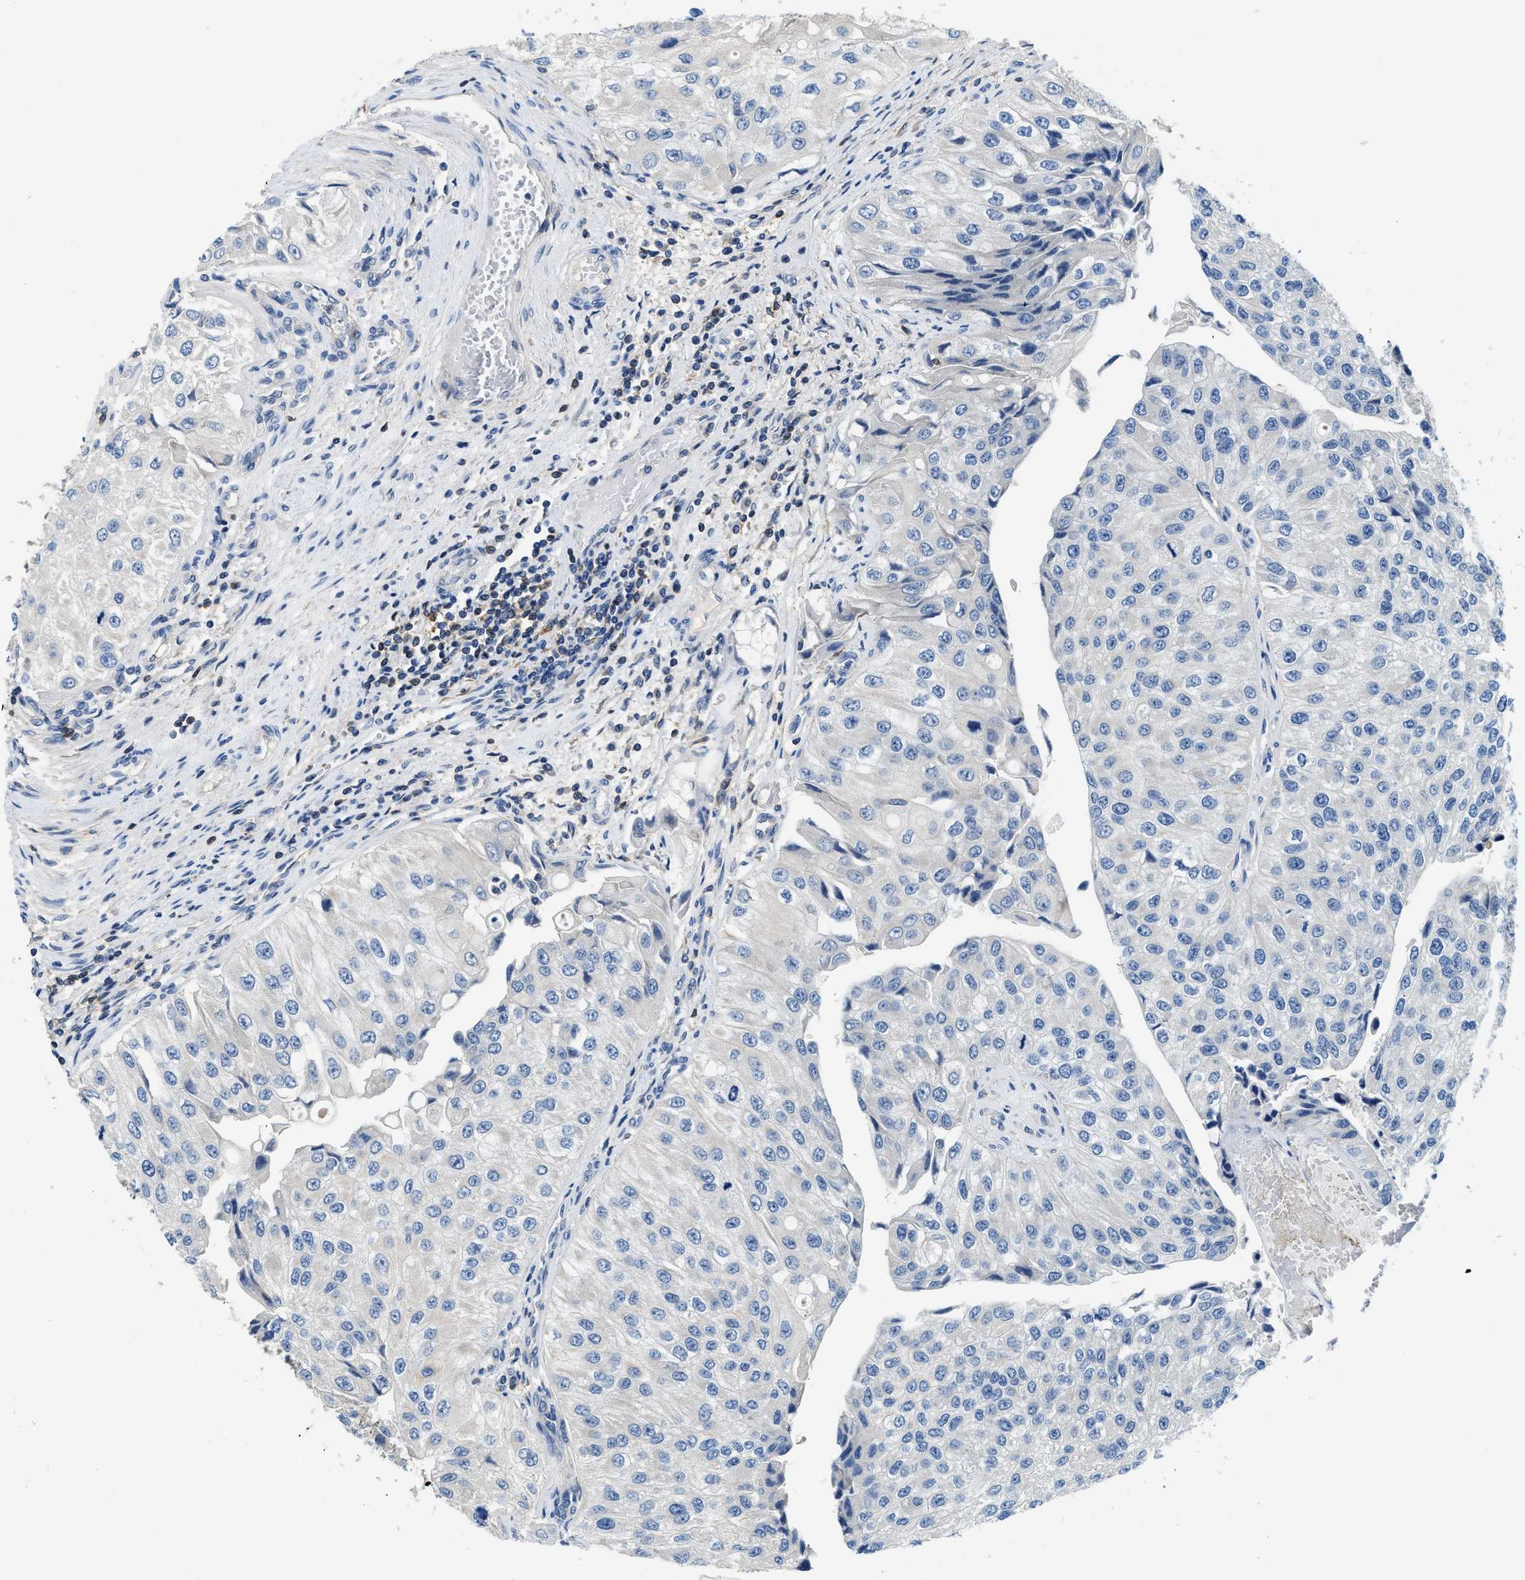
{"staining": {"intensity": "negative", "quantity": "none", "location": "none"}, "tissue": "urothelial cancer", "cell_type": "Tumor cells", "image_type": "cancer", "snomed": [{"axis": "morphology", "description": "Urothelial carcinoma, High grade"}, {"axis": "topography", "description": "Kidney"}, {"axis": "topography", "description": "Urinary bladder"}], "caption": "Tumor cells are negative for protein expression in human urothelial carcinoma (high-grade).", "gene": "MYO1G", "patient": {"sex": "male", "age": 77}}